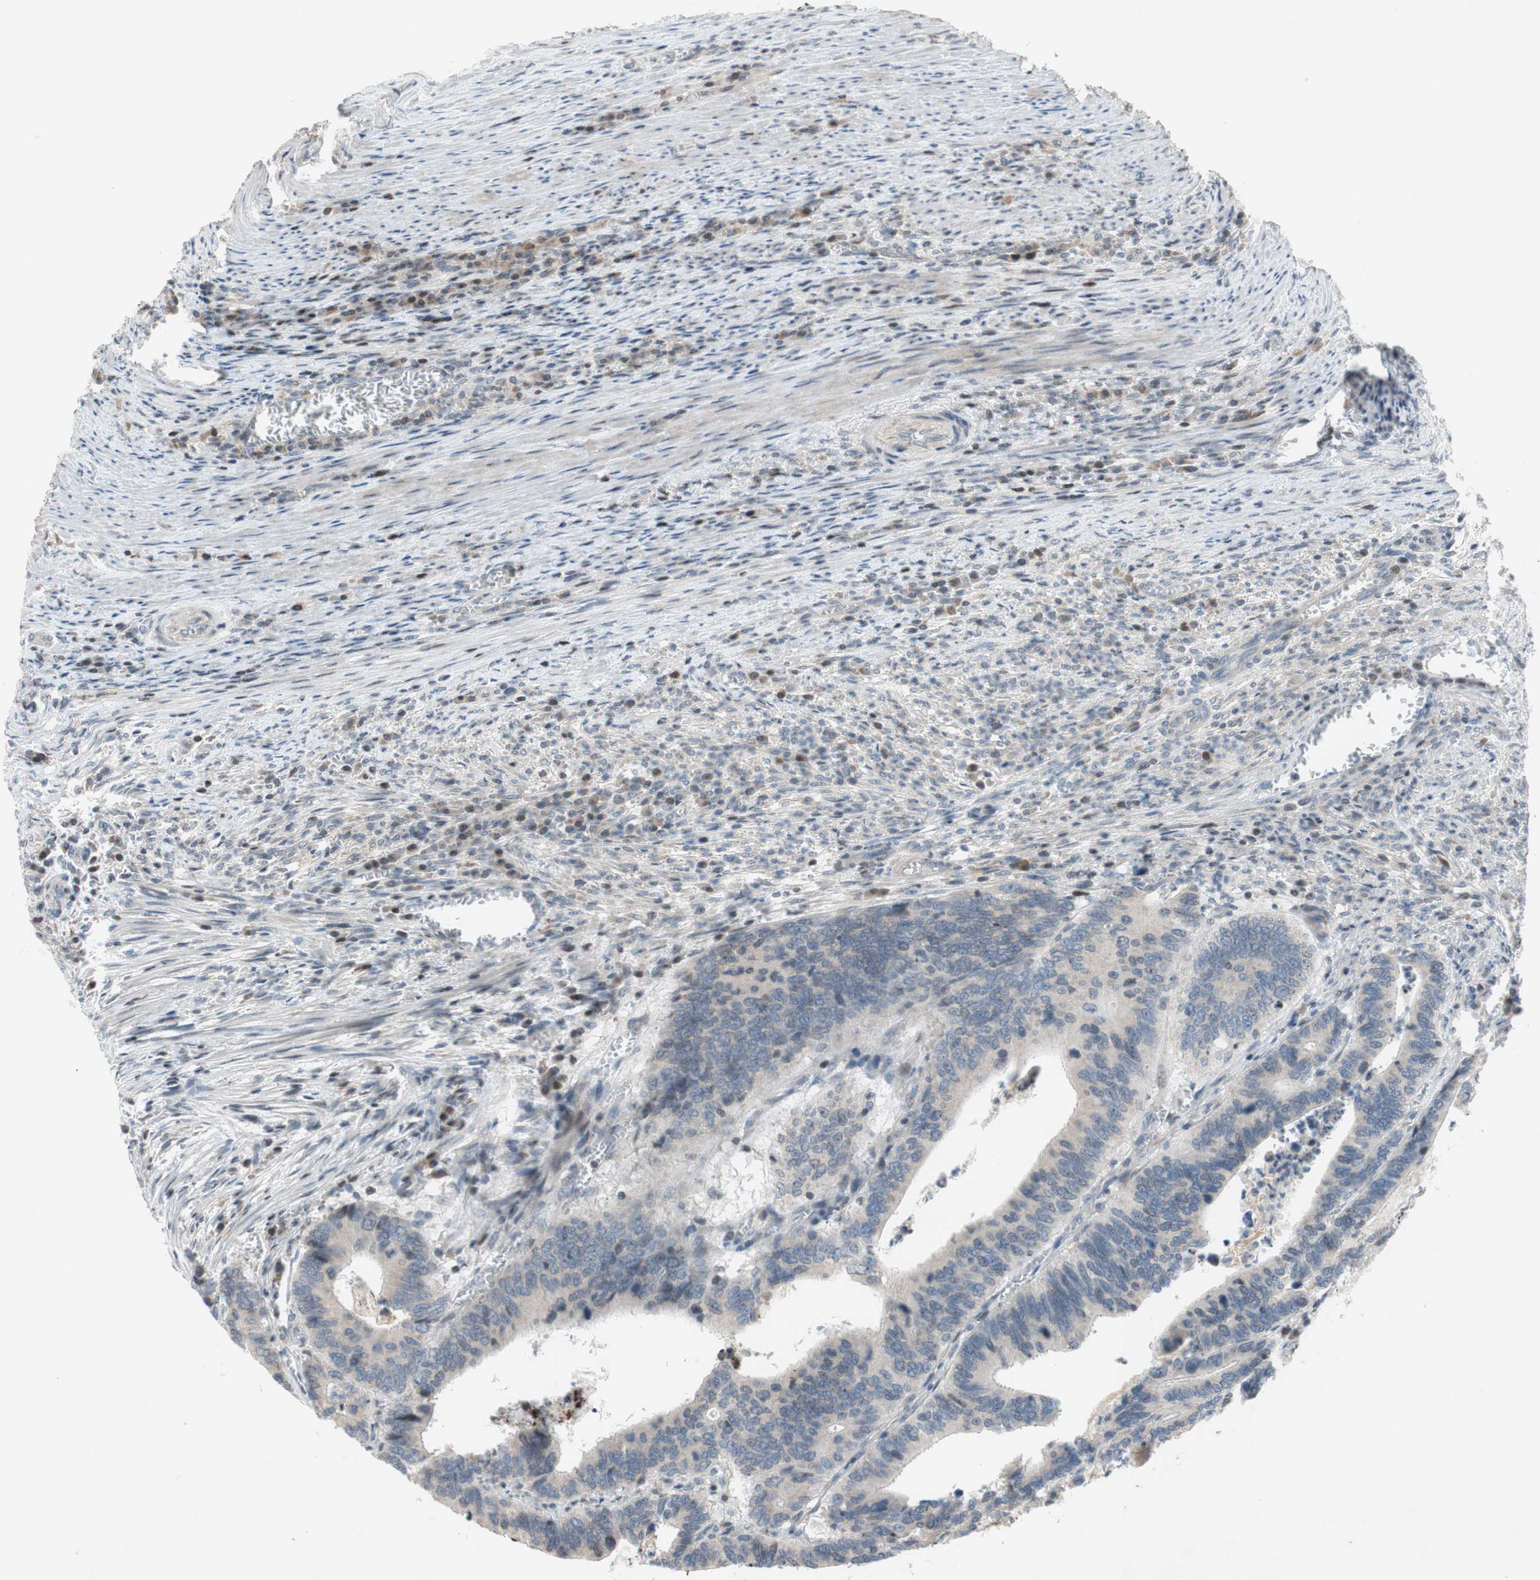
{"staining": {"intensity": "weak", "quantity": "25%-75%", "location": "cytoplasmic/membranous"}, "tissue": "colorectal cancer", "cell_type": "Tumor cells", "image_type": "cancer", "snomed": [{"axis": "morphology", "description": "Adenocarcinoma, NOS"}, {"axis": "topography", "description": "Colon"}], "caption": "Tumor cells display low levels of weak cytoplasmic/membranous expression in approximately 25%-75% of cells in adenocarcinoma (colorectal).", "gene": "MCM6", "patient": {"sex": "male", "age": 72}}